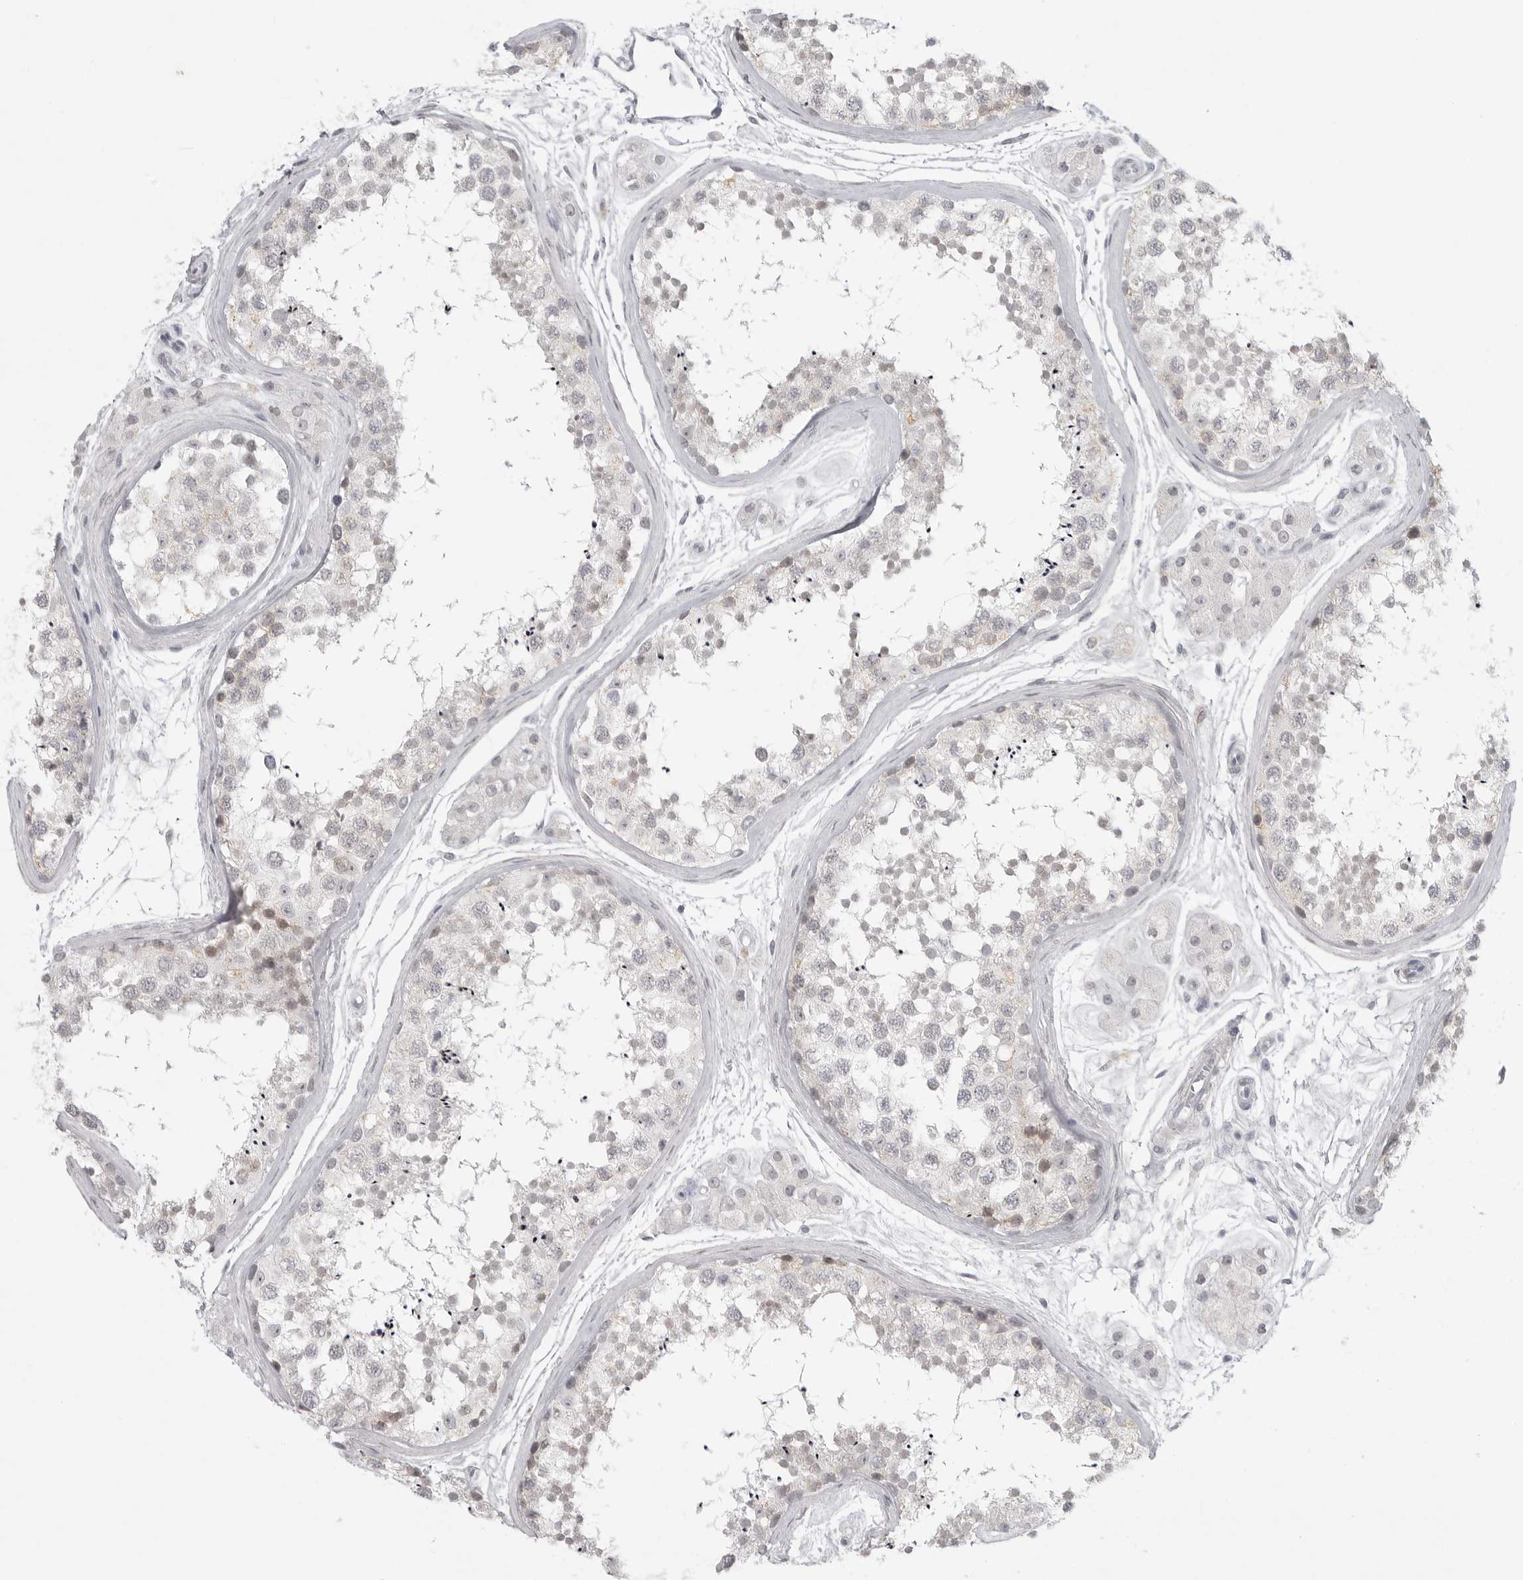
{"staining": {"intensity": "weak", "quantity": "<25%", "location": "cytoplasmic/membranous"}, "tissue": "testis", "cell_type": "Cells in seminiferous ducts", "image_type": "normal", "snomed": [{"axis": "morphology", "description": "Normal tissue, NOS"}, {"axis": "topography", "description": "Testis"}], "caption": "Protein analysis of unremarkable testis shows no significant expression in cells in seminiferous ducts.", "gene": "TCTN3", "patient": {"sex": "male", "age": 56}}